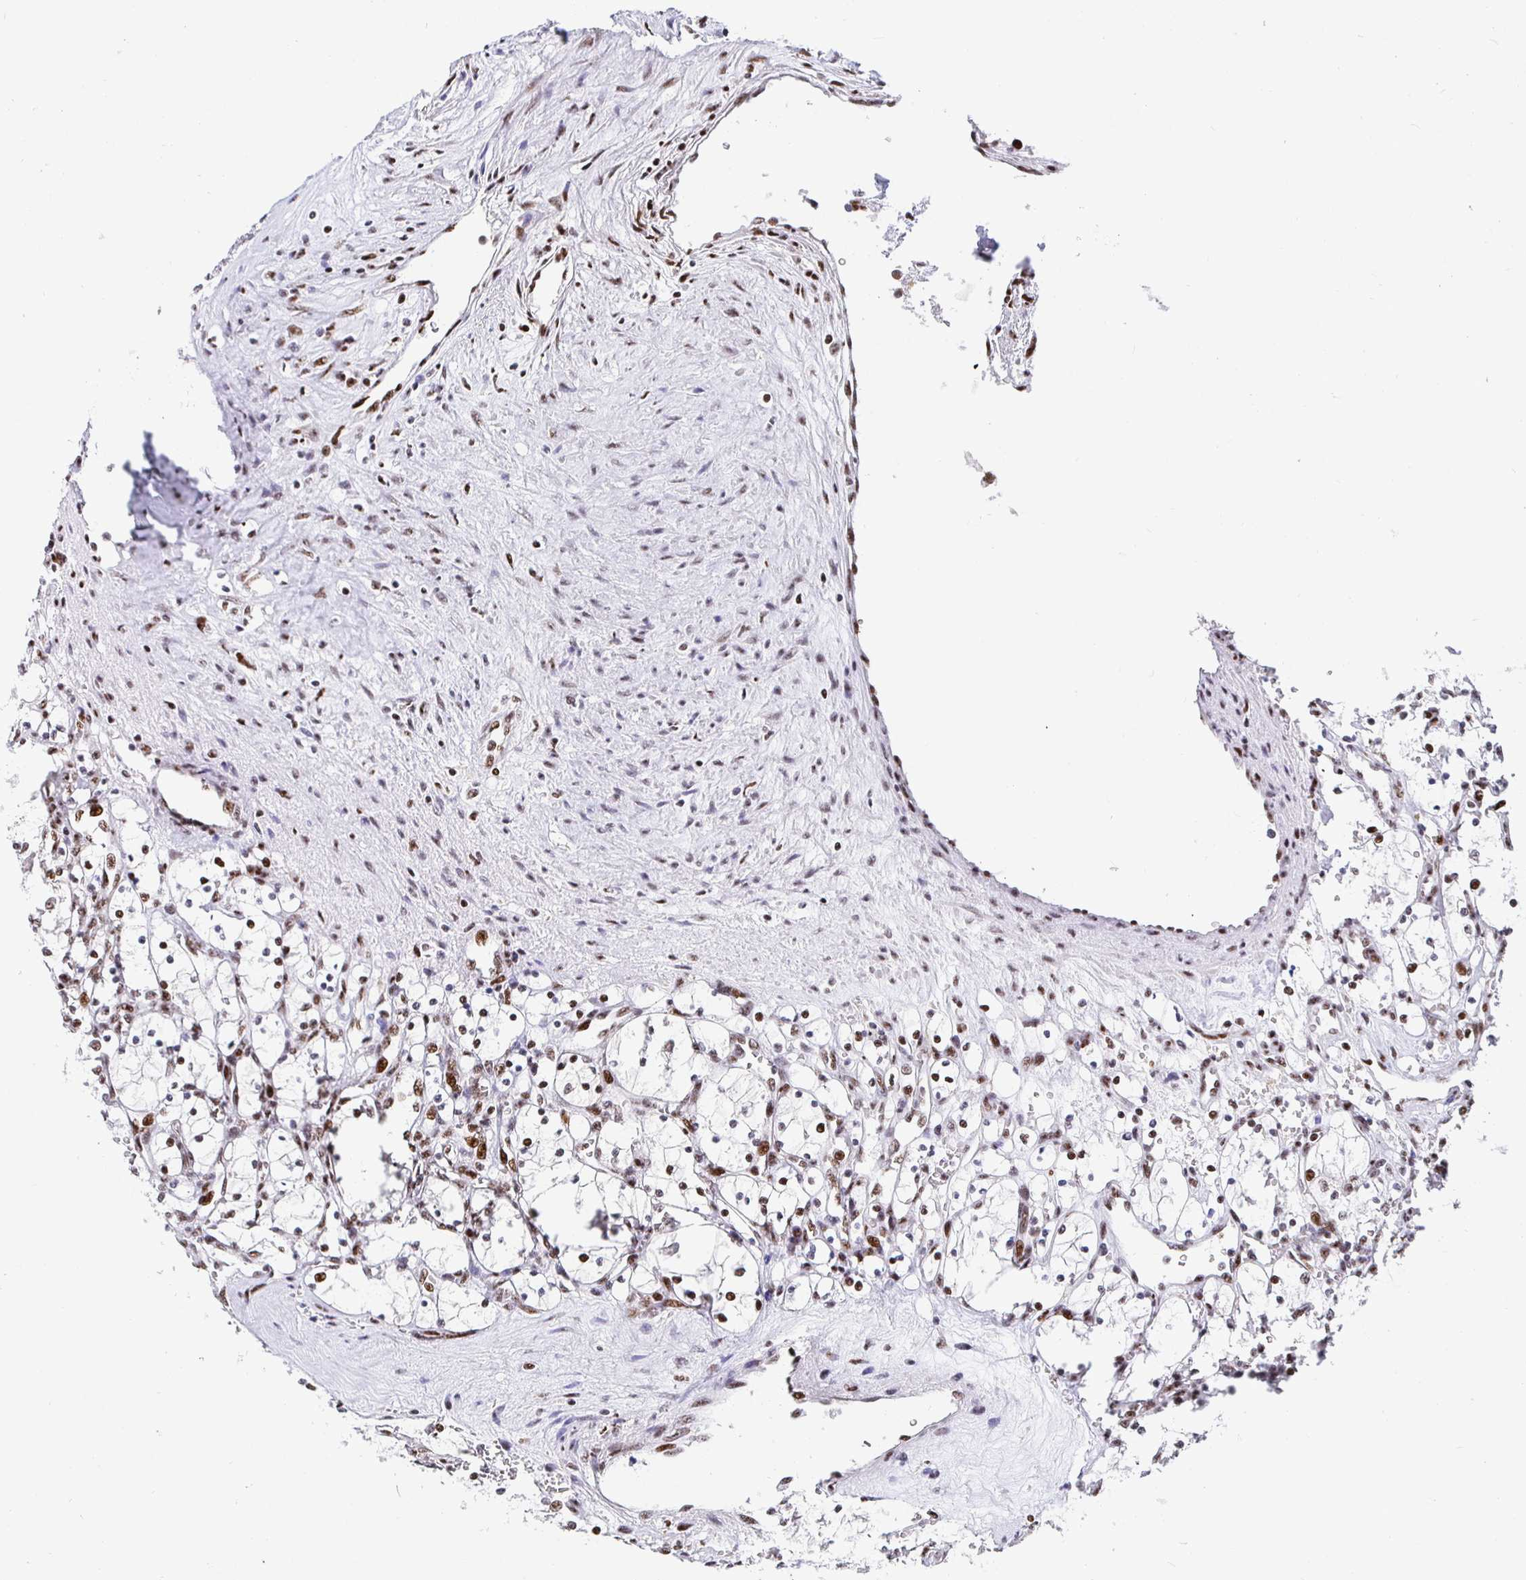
{"staining": {"intensity": "moderate", "quantity": "25%-75%", "location": "nuclear"}, "tissue": "renal cancer", "cell_type": "Tumor cells", "image_type": "cancer", "snomed": [{"axis": "morphology", "description": "Adenocarcinoma, NOS"}, {"axis": "topography", "description": "Kidney"}], "caption": "The micrograph shows staining of adenocarcinoma (renal), revealing moderate nuclear protein staining (brown color) within tumor cells. Using DAB (3,3'-diaminobenzidine) (brown) and hematoxylin (blue) stains, captured at high magnification using brightfield microscopy.", "gene": "SETD5", "patient": {"sex": "female", "age": 69}}